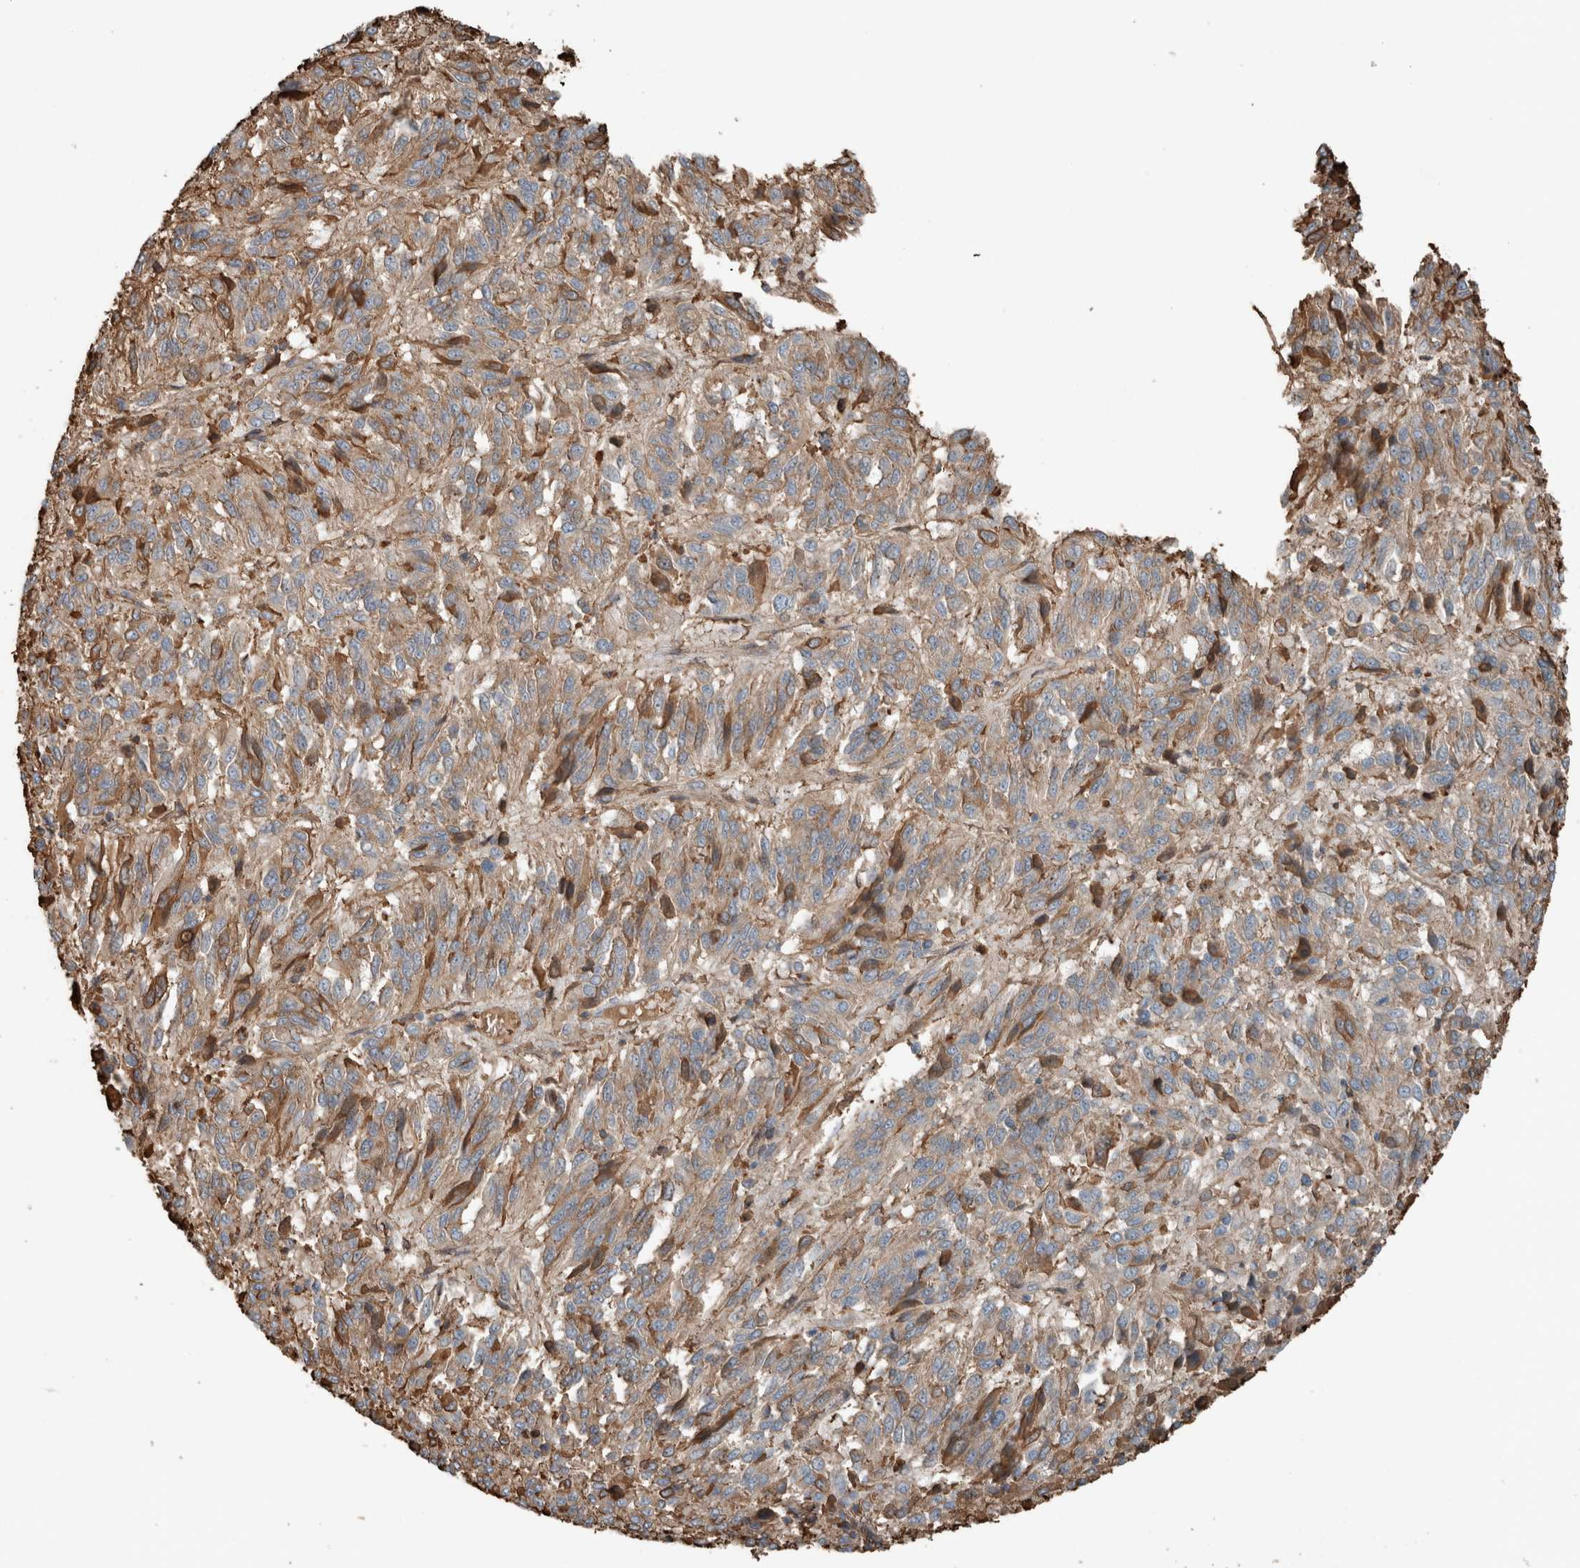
{"staining": {"intensity": "weak", "quantity": ">75%", "location": "cytoplasmic/membranous"}, "tissue": "melanoma", "cell_type": "Tumor cells", "image_type": "cancer", "snomed": [{"axis": "morphology", "description": "Malignant melanoma, Metastatic site"}, {"axis": "topography", "description": "Lung"}], "caption": "There is low levels of weak cytoplasmic/membranous staining in tumor cells of malignant melanoma (metastatic site), as demonstrated by immunohistochemical staining (brown color).", "gene": "USP34", "patient": {"sex": "male", "age": 64}}